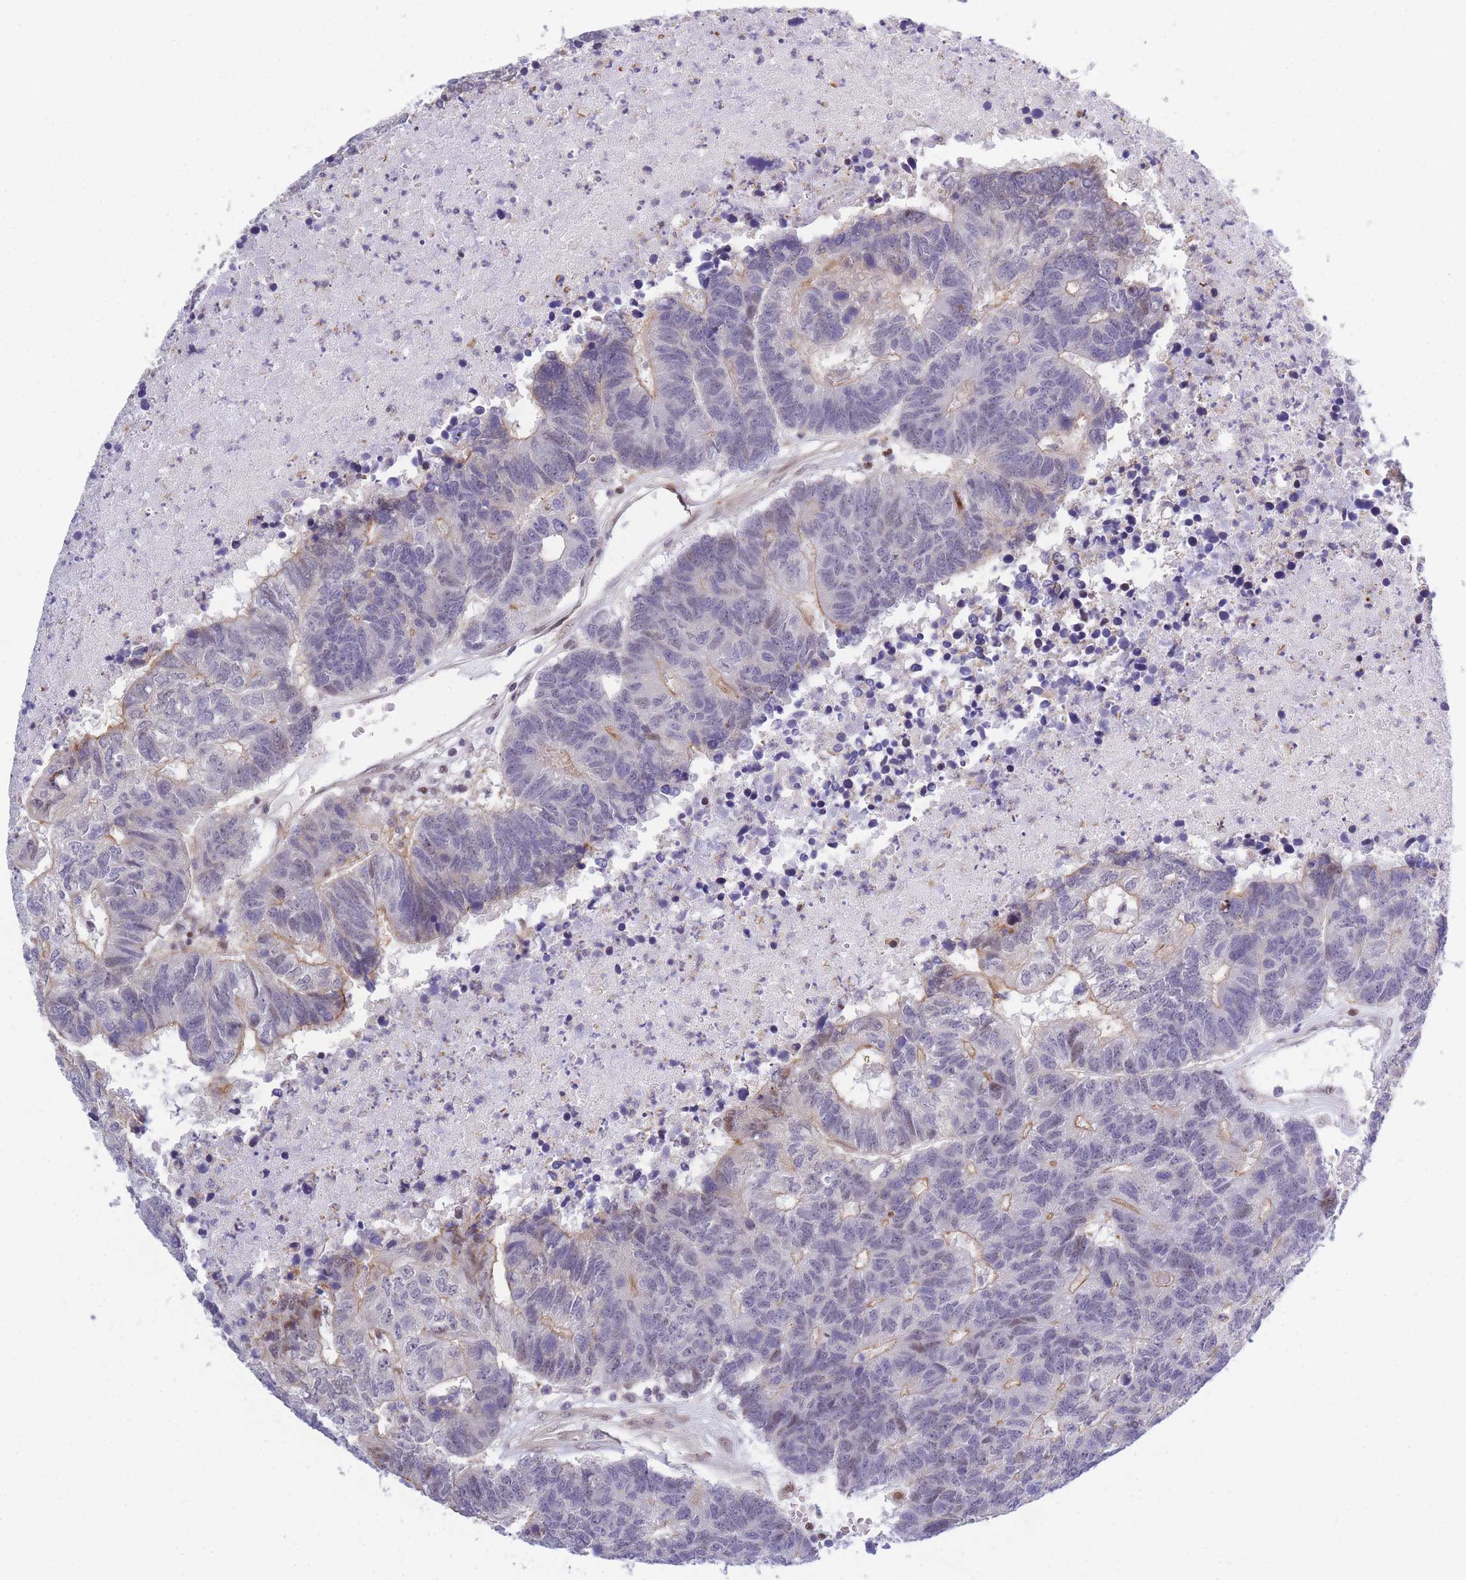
{"staining": {"intensity": "weak", "quantity": "25%-75%", "location": "cytoplasmic/membranous"}, "tissue": "colorectal cancer", "cell_type": "Tumor cells", "image_type": "cancer", "snomed": [{"axis": "morphology", "description": "Adenocarcinoma, NOS"}, {"axis": "topography", "description": "Colon"}], "caption": "A brown stain labels weak cytoplasmic/membranous positivity of a protein in human adenocarcinoma (colorectal) tumor cells. (DAB IHC with brightfield microscopy, high magnification).", "gene": "CRACD", "patient": {"sex": "female", "age": 48}}